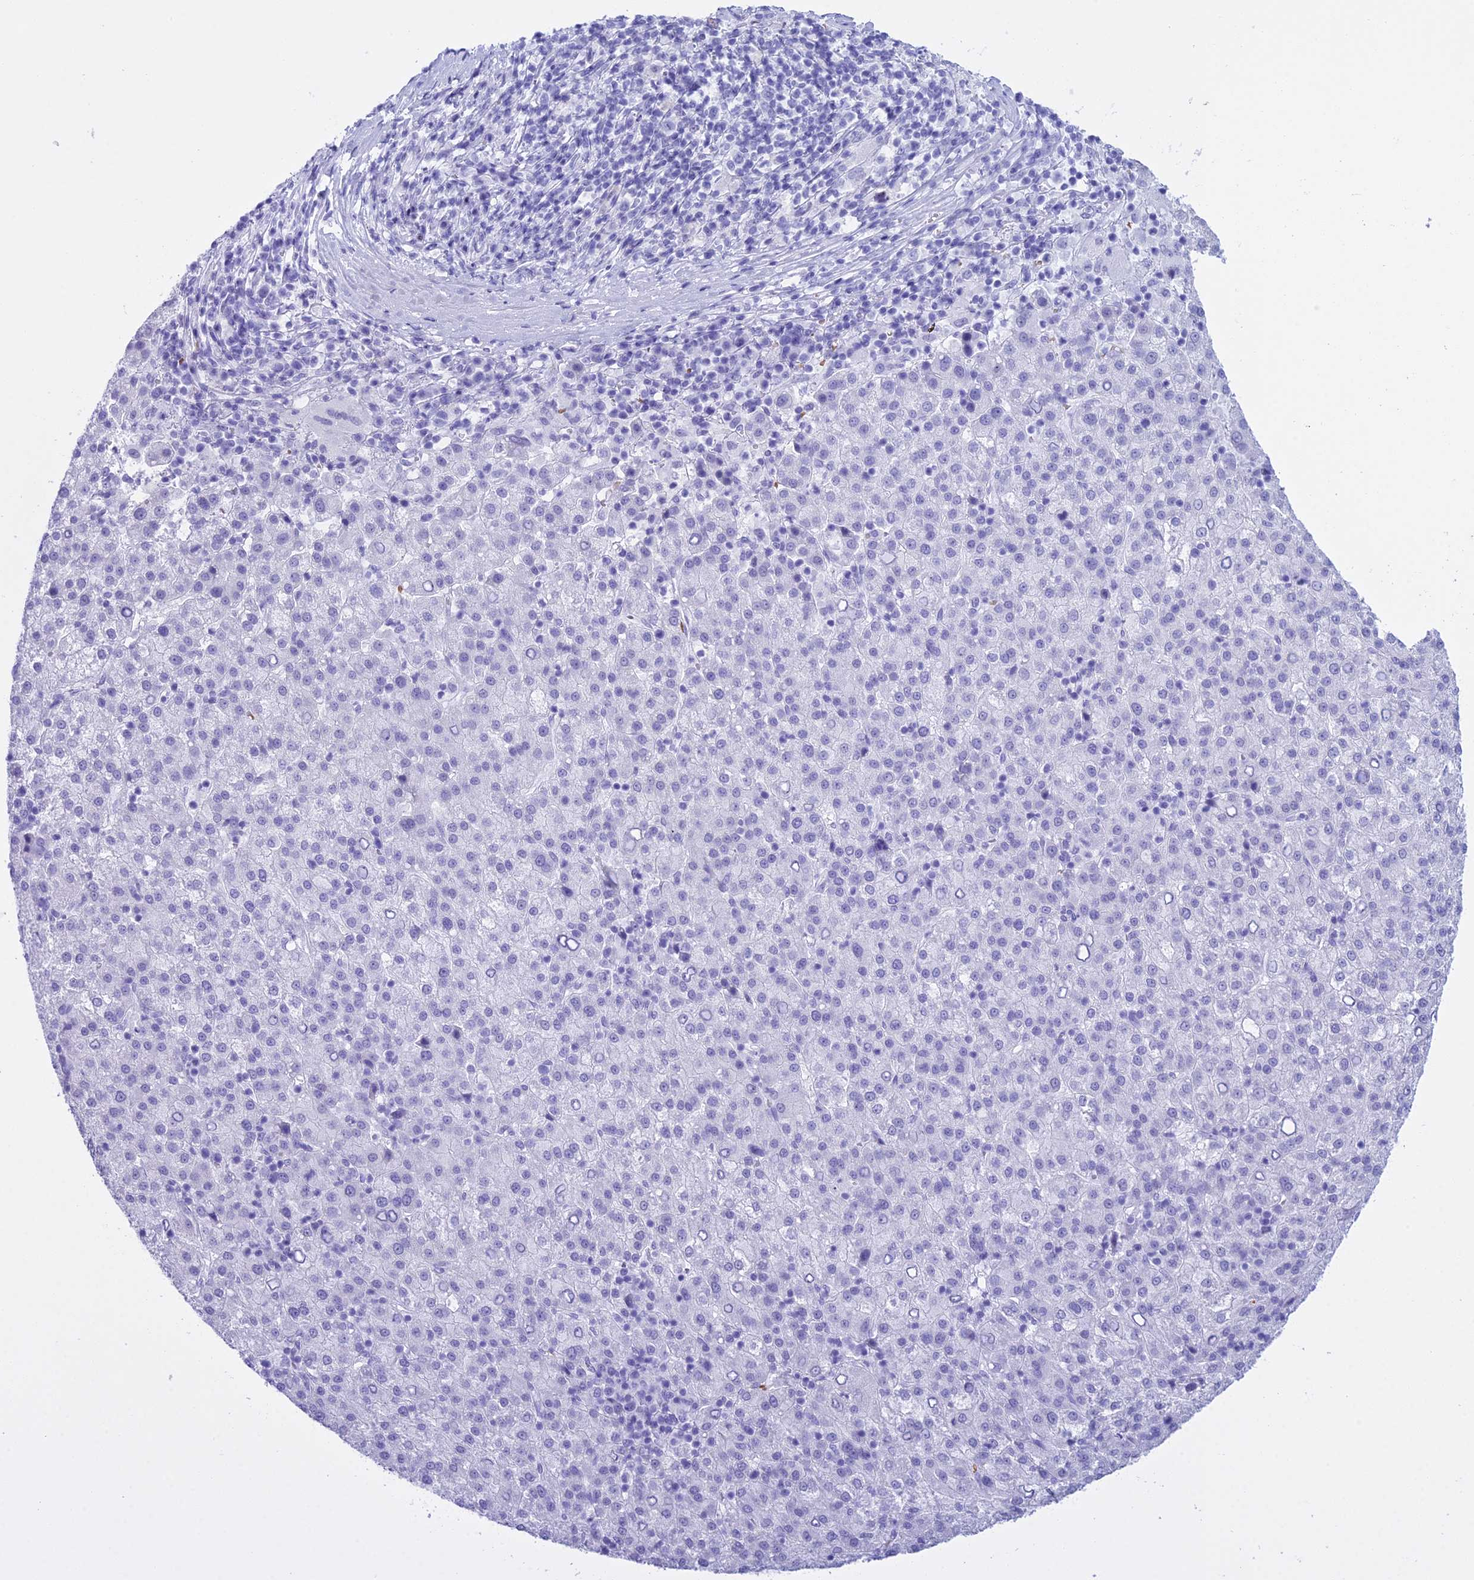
{"staining": {"intensity": "negative", "quantity": "none", "location": "none"}, "tissue": "liver cancer", "cell_type": "Tumor cells", "image_type": "cancer", "snomed": [{"axis": "morphology", "description": "Carcinoma, Hepatocellular, NOS"}, {"axis": "topography", "description": "Liver"}], "caption": "There is no significant positivity in tumor cells of liver cancer.", "gene": "RNPS1", "patient": {"sex": "female", "age": 58}}